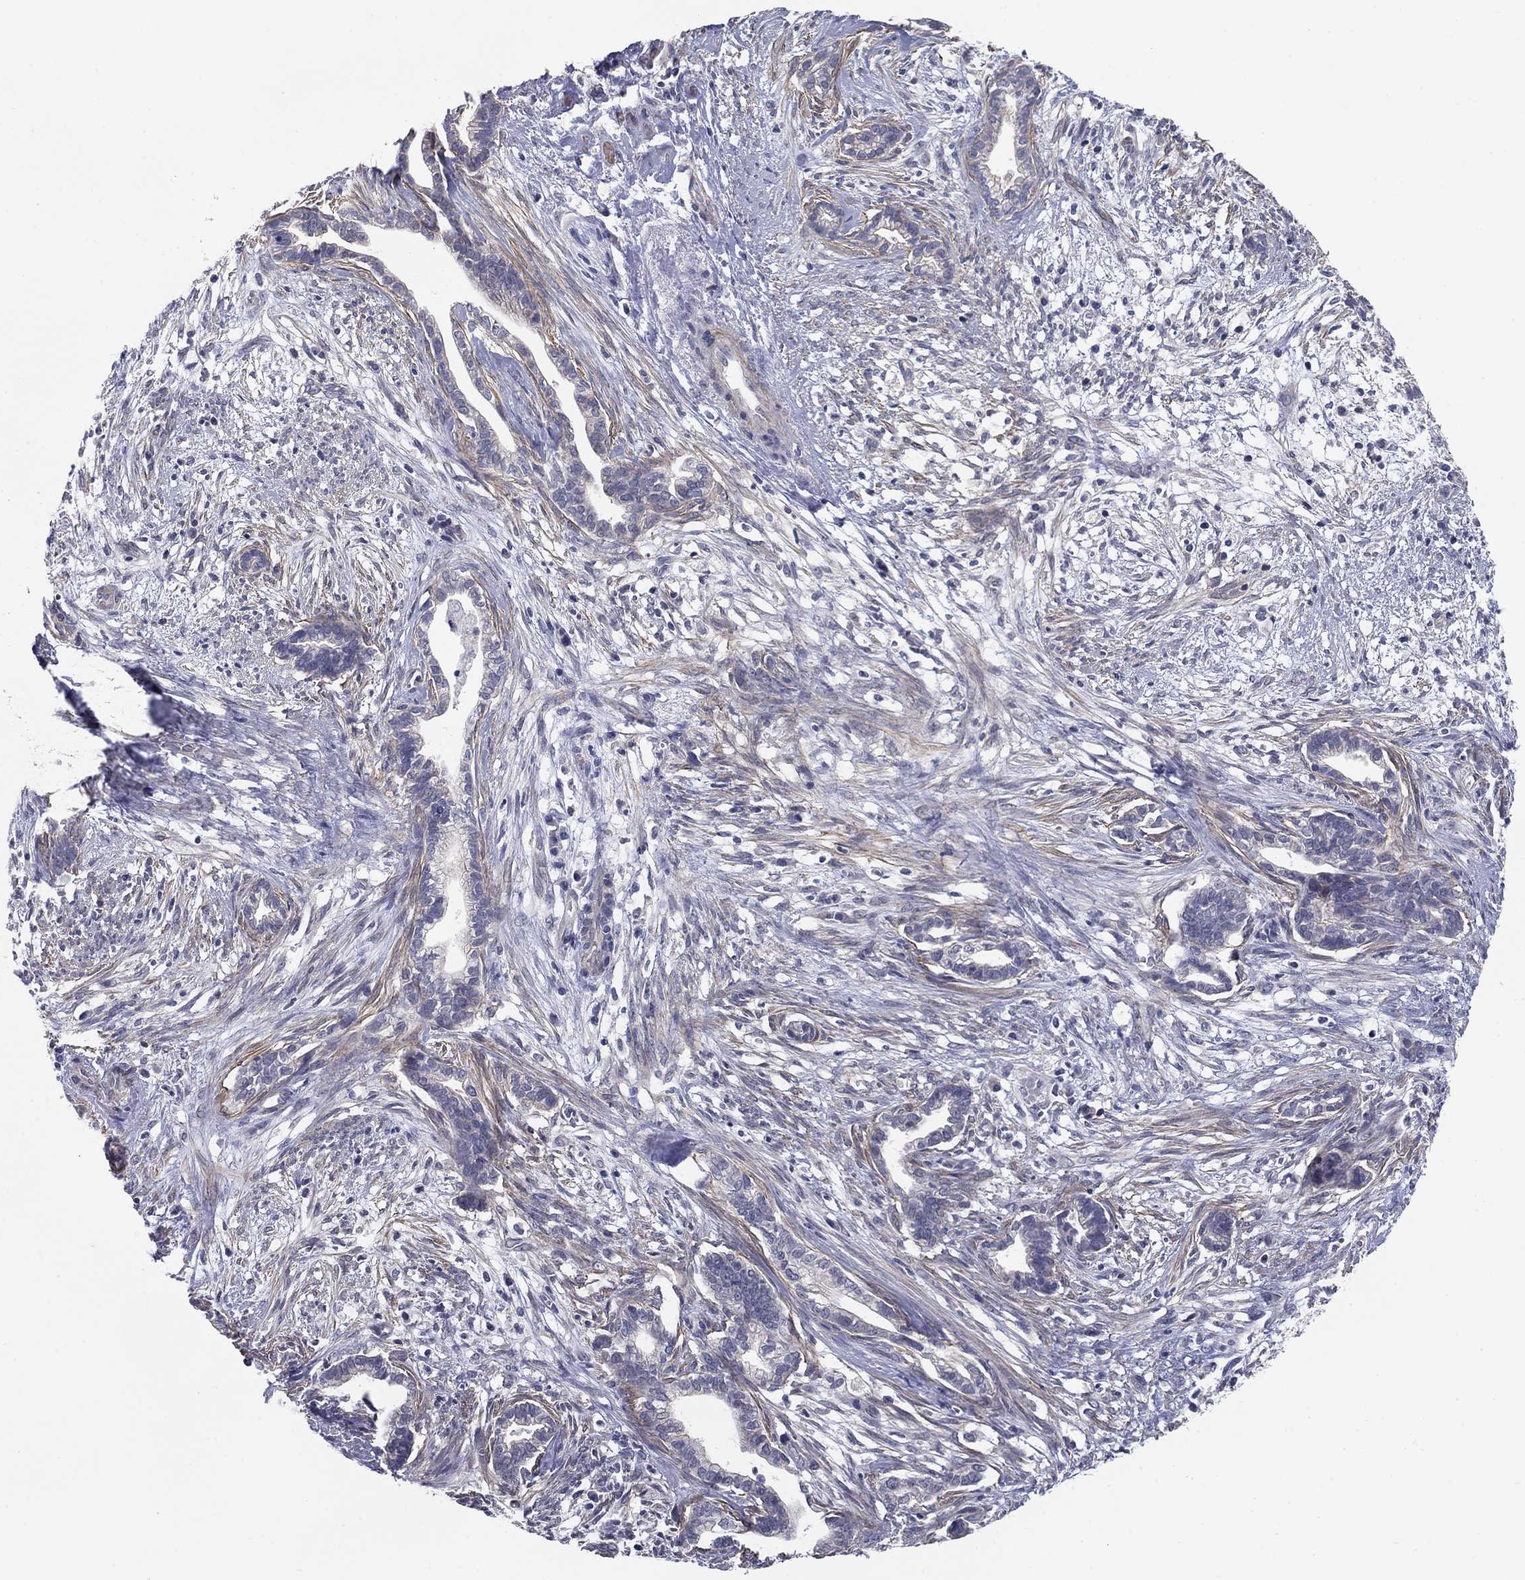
{"staining": {"intensity": "negative", "quantity": "none", "location": "none"}, "tissue": "cervical cancer", "cell_type": "Tumor cells", "image_type": "cancer", "snomed": [{"axis": "morphology", "description": "Adenocarcinoma, NOS"}, {"axis": "topography", "description": "Cervix"}], "caption": "A high-resolution histopathology image shows IHC staining of adenocarcinoma (cervical), which exhibits no significant expression in tumor cells. (DAB (3,3'-diaminobenzidine) IHC with hematoxylin counter stain).", "gene": "GRK7", "patient": {"sex": "female", "age": 62}}